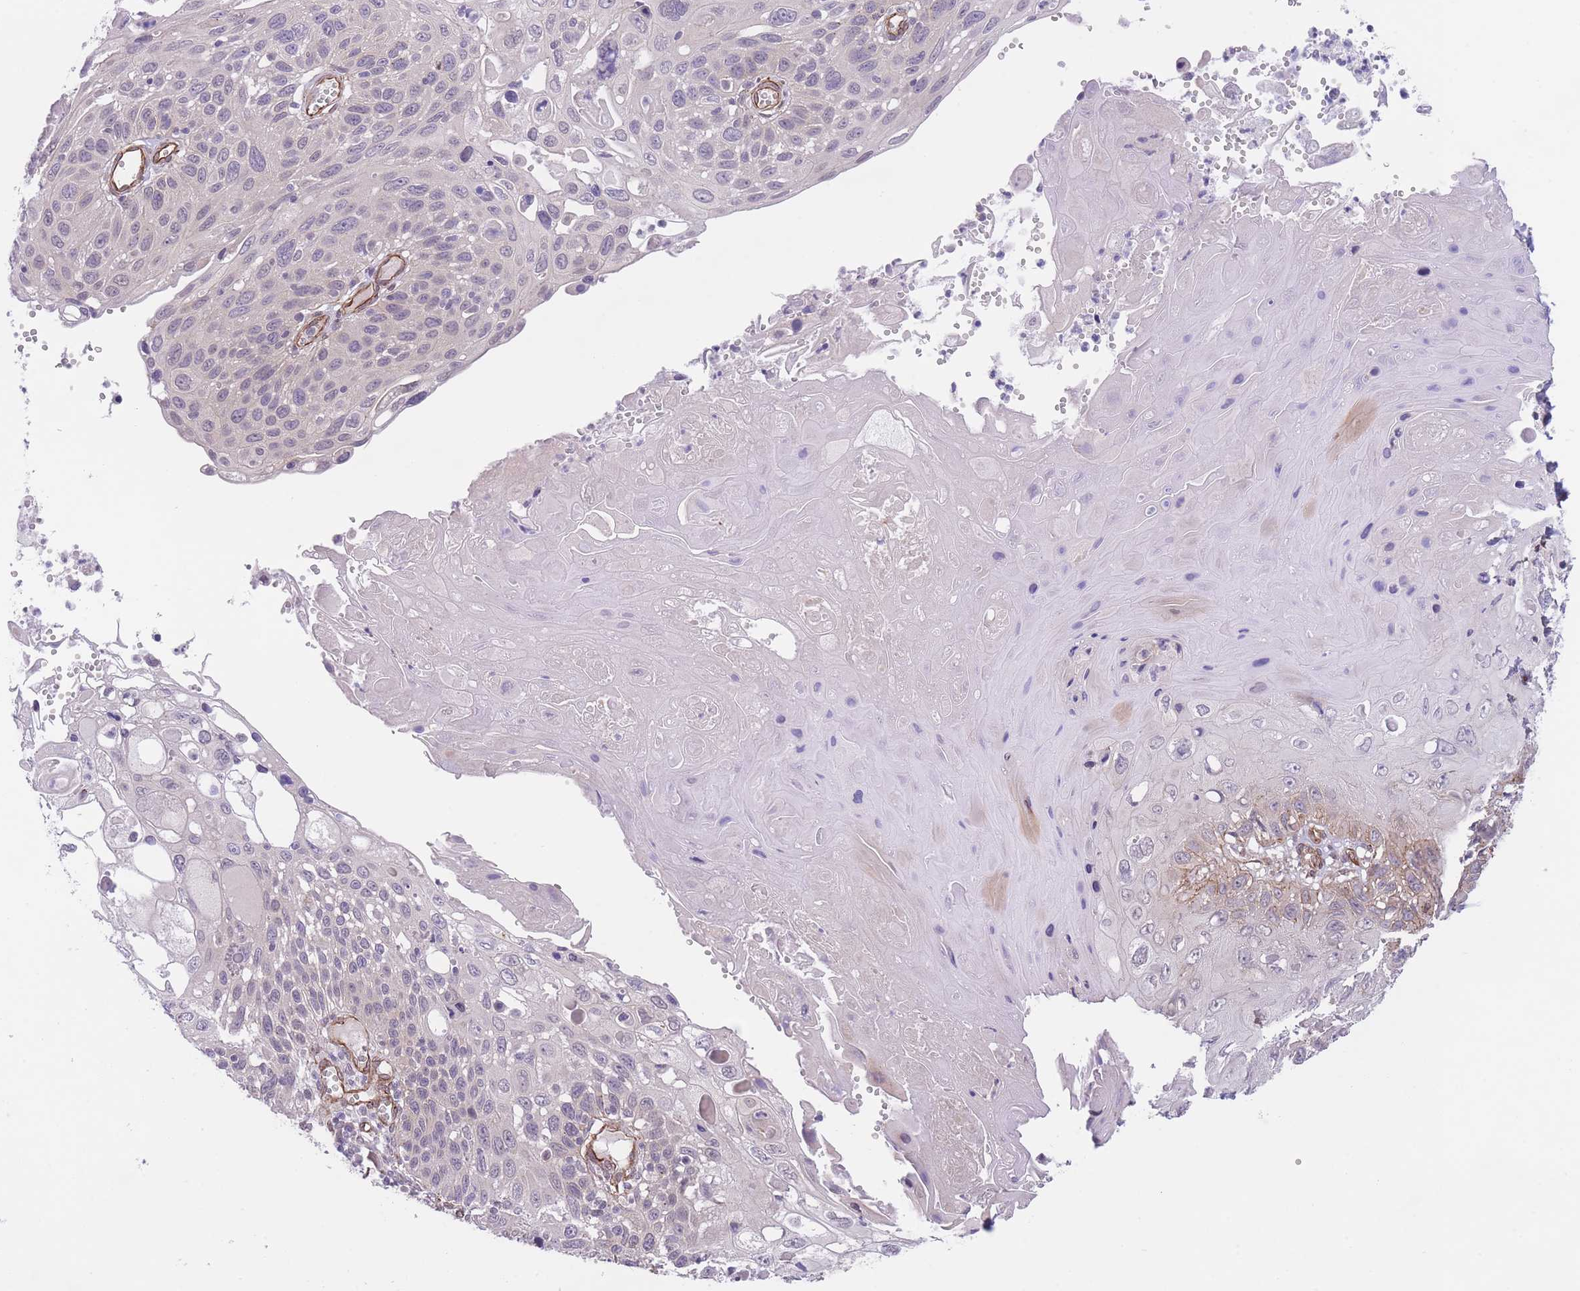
{"staining": {"intensity": "negative", "quantity": "none", "location": "none"}, "tissue": "cervical cancer", "cell_type": "Tumor cells", "image_type": "cancer", "snomed": [{"axis": "morphology", "description": "Squamous cell carcinoma, NOS"}, {"axis": "topography", "description": "Cervix"}], "caption": "Tumor cells are negative for brown protein staining in cervical cancer.", "gene": "QTRT1", "patient": {"sex": "female", "age": 70}}